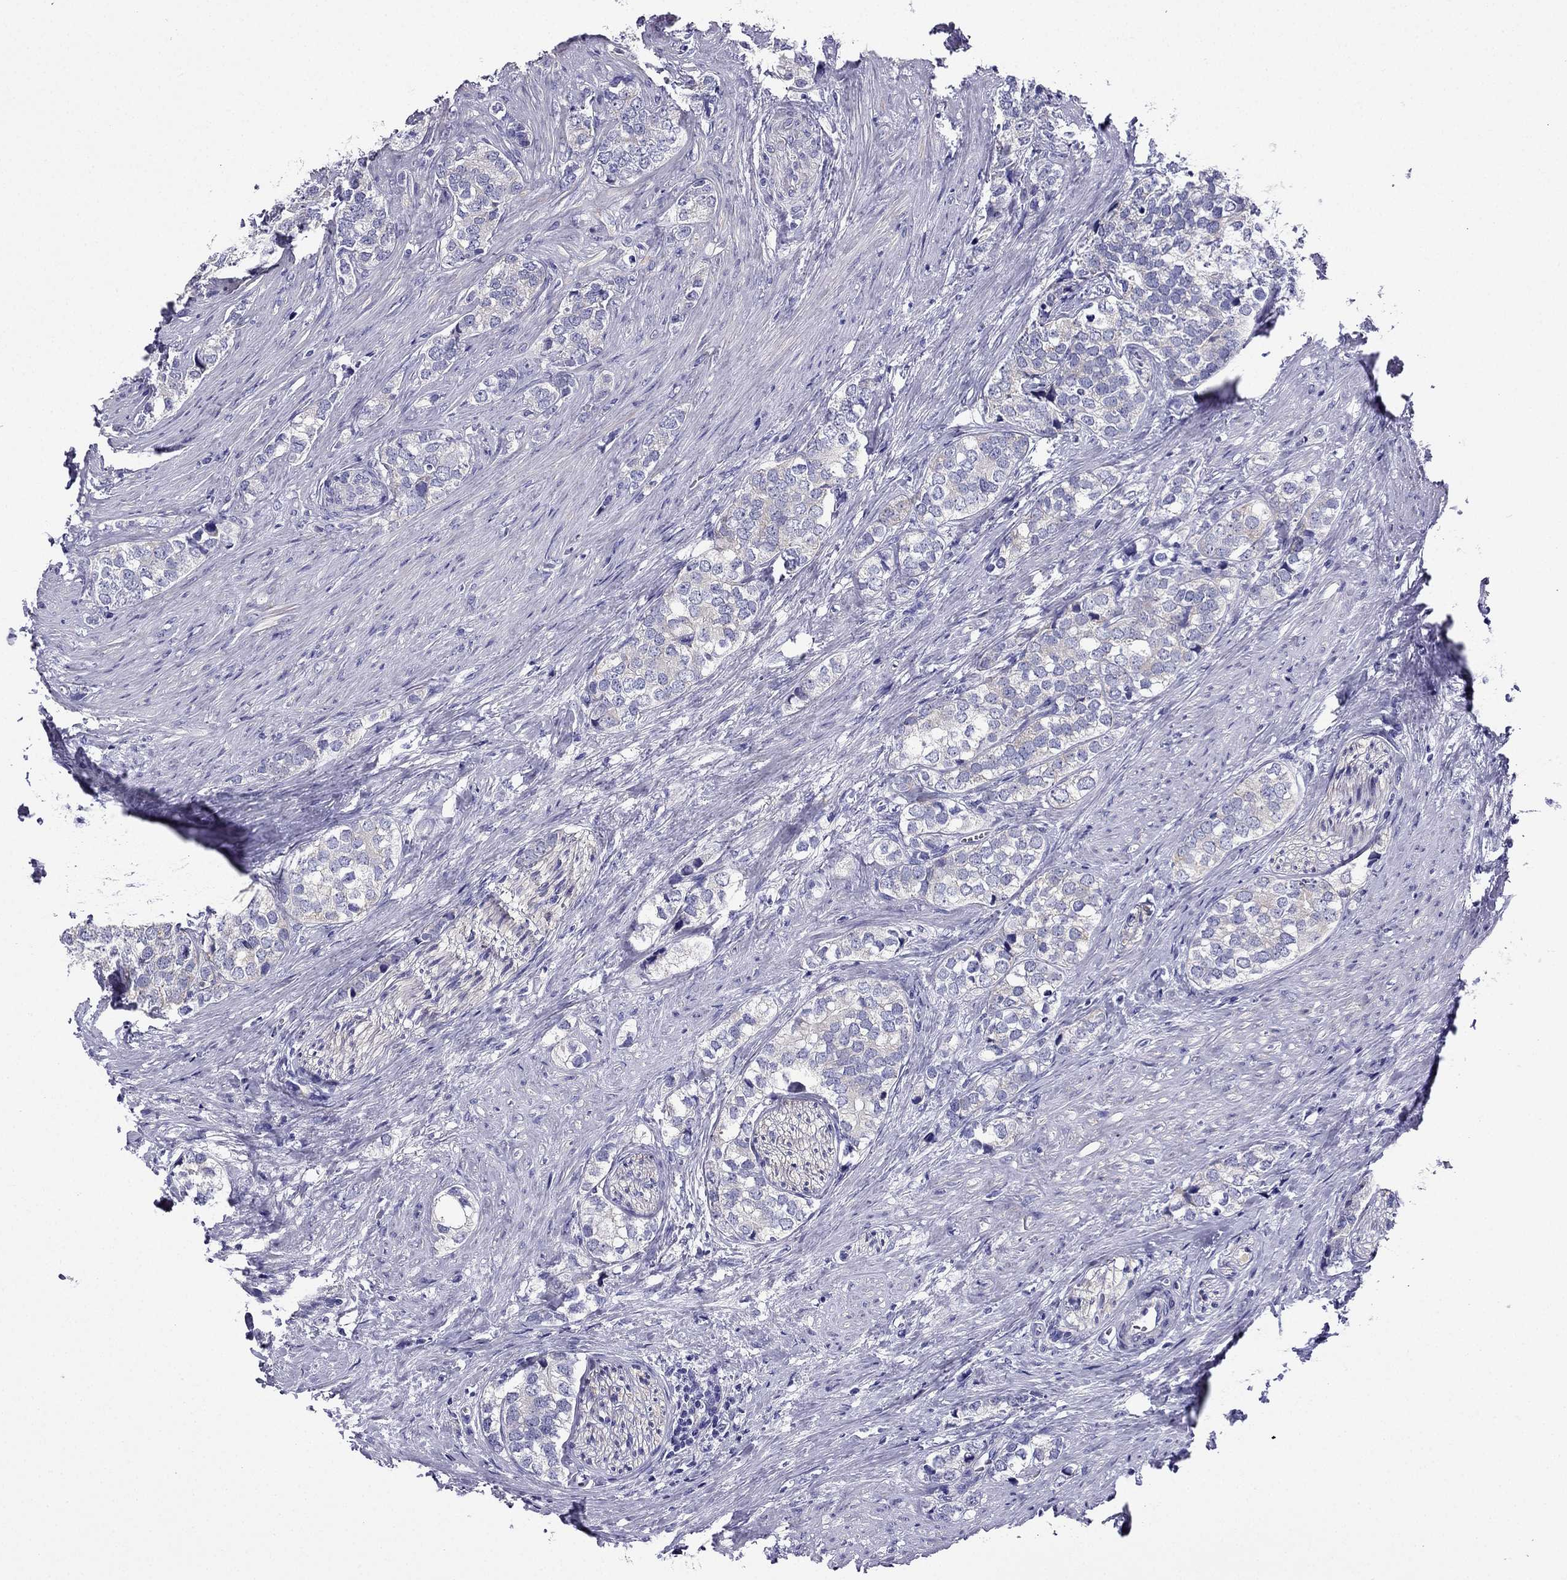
{"staining": {"intensity": "negative", "quantity": "none", "location": "none"}, "tissue": "prostate cancer", "cell_type": "Tumor cells", "image_type": "cancer", "snomed": [{"axis": "morphology", "description": "Adenocarcinoma, NOS"}, {"axis": "topography", "description": "Prostate and seminal vesicle, NOS"}], "caption": "This is a photomicrograph of IHC staining of prostate adenocarcinoma, which shows no expression in tumor cells.", "gene": "KIF5A", "patient": {"sex": "male", "age": 63}}